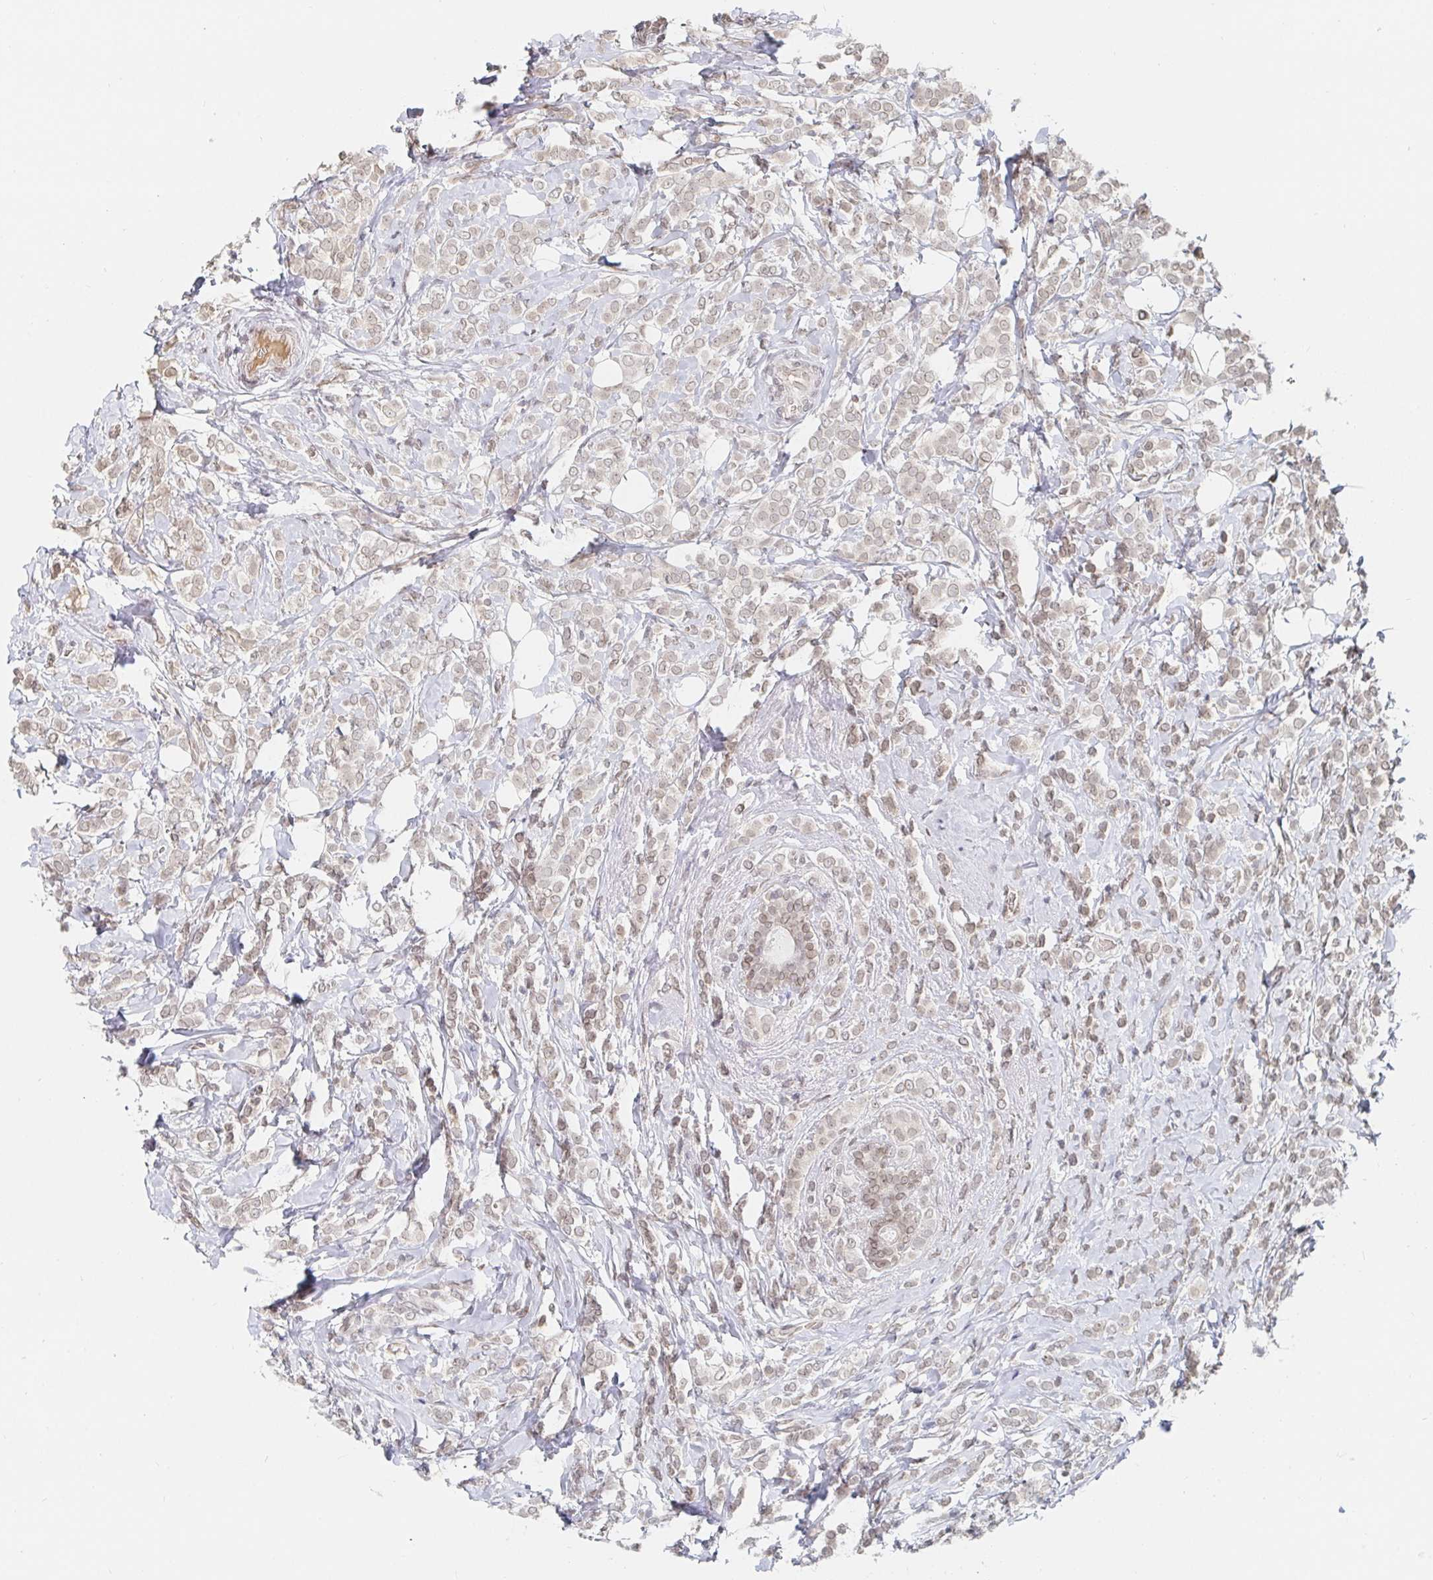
{"staining": {"intensity": "weak", "quantity": "<25%", "location": "nuclear"}, "tissue": "breast cancer", "cell_type": "Tumor cells", "image_type": "cancer", "snomed": [{"axis": "morphology", "description": "Lobular carcinoma"}, {"axis": "topography", "description": "Breast"}], "caption": "There is no significant staining in tumor cells of lobular carcinoma (breast).", "gene": "CHD2", "patient": {"sex": "female", "age": 49}}